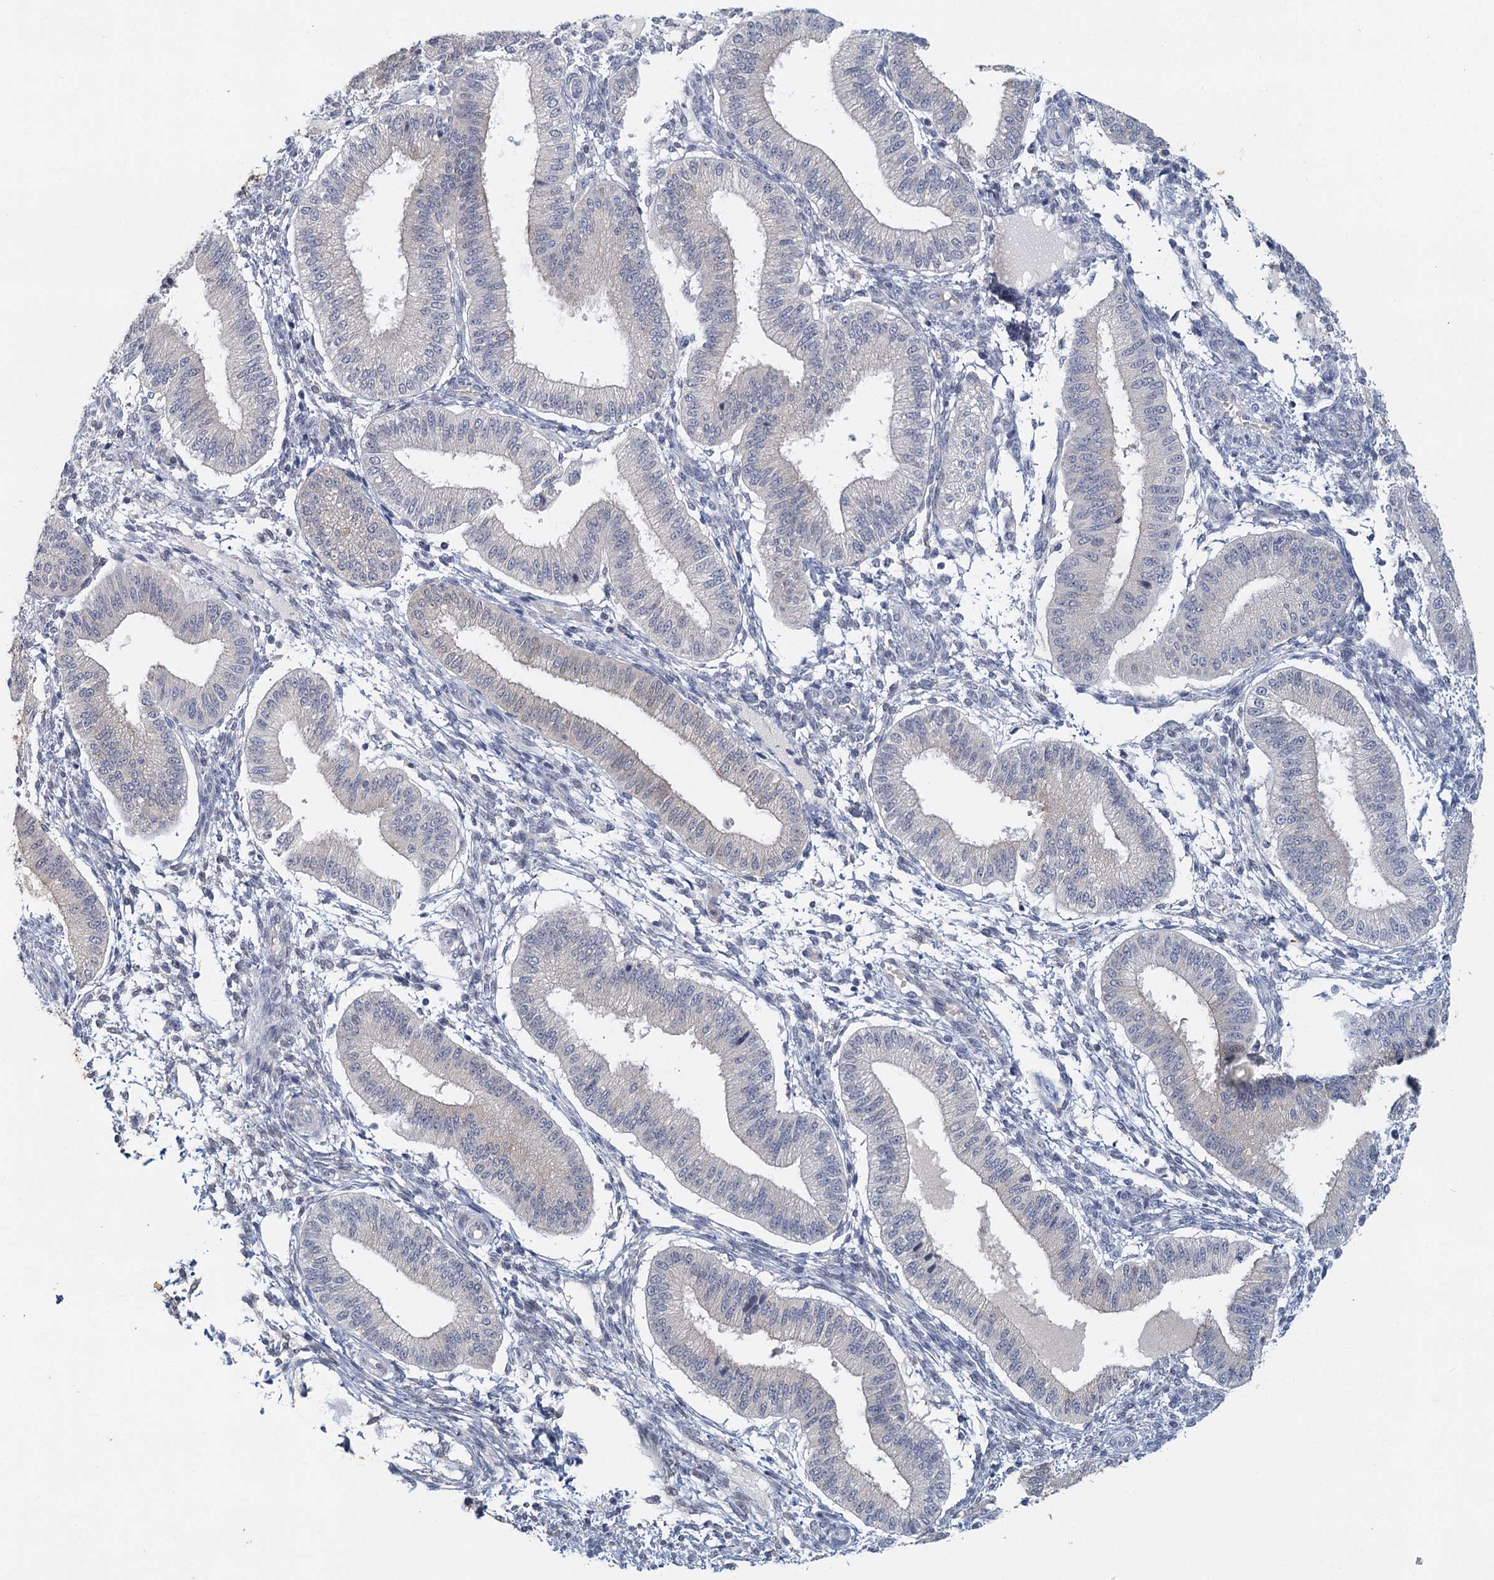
{"staining": {"intensity": "negative", "quantity": "none", "location": "none"}, "tissue": "endometrium", "cell_type": "Cells in endometrial stroma", "image_type": "normal", "snomed": [{"axis": "morphology", "description": "Normal tissue, NOS"}, {"axis": "topography", "description": "Endometrium"}], "caption": "An IHC micrograph of normal endometrium is shown. There is no staining in cells in endometrial stroma of endometrium.", "gene": "MYO7B", "patient": {"sex": "female", "age": 39}}